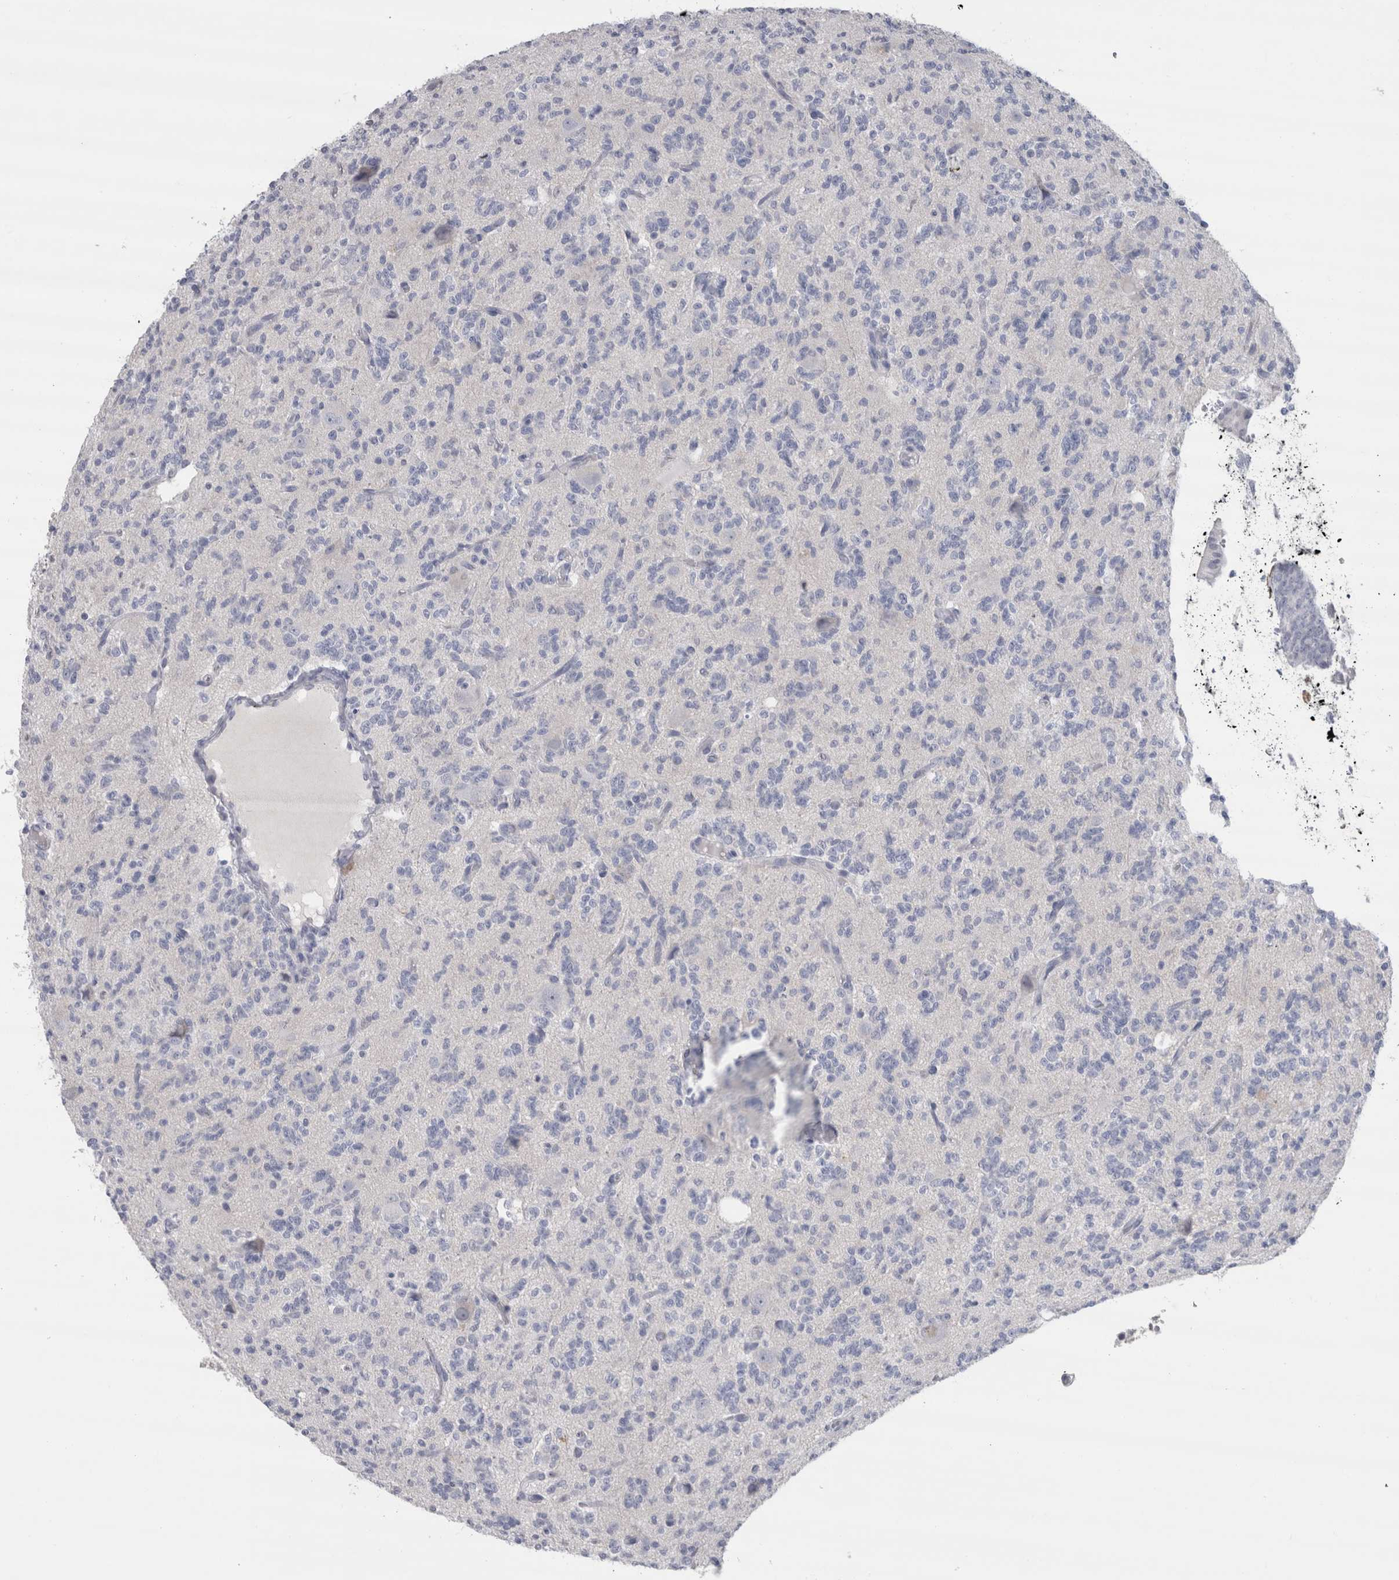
{"staining": {"intensity": "negative", "quantity": "none", "location": "none"}, "tissue": "glioma", "cell_type": "Tumor cells", "image_type": "cancer", "snomed": [{"axis": "morphology", "description": "Glioma, malignant, High grade"}, {"axis": "topography", "description": "Brain"}], "caption": "The micrograph displays no significant positivity in tumor cells of glioma. (Immunohistochemistry, brightfield microscopy, high magnification).", "gene": "CDH17", "patient": {"sex": "female", "age": 62}}